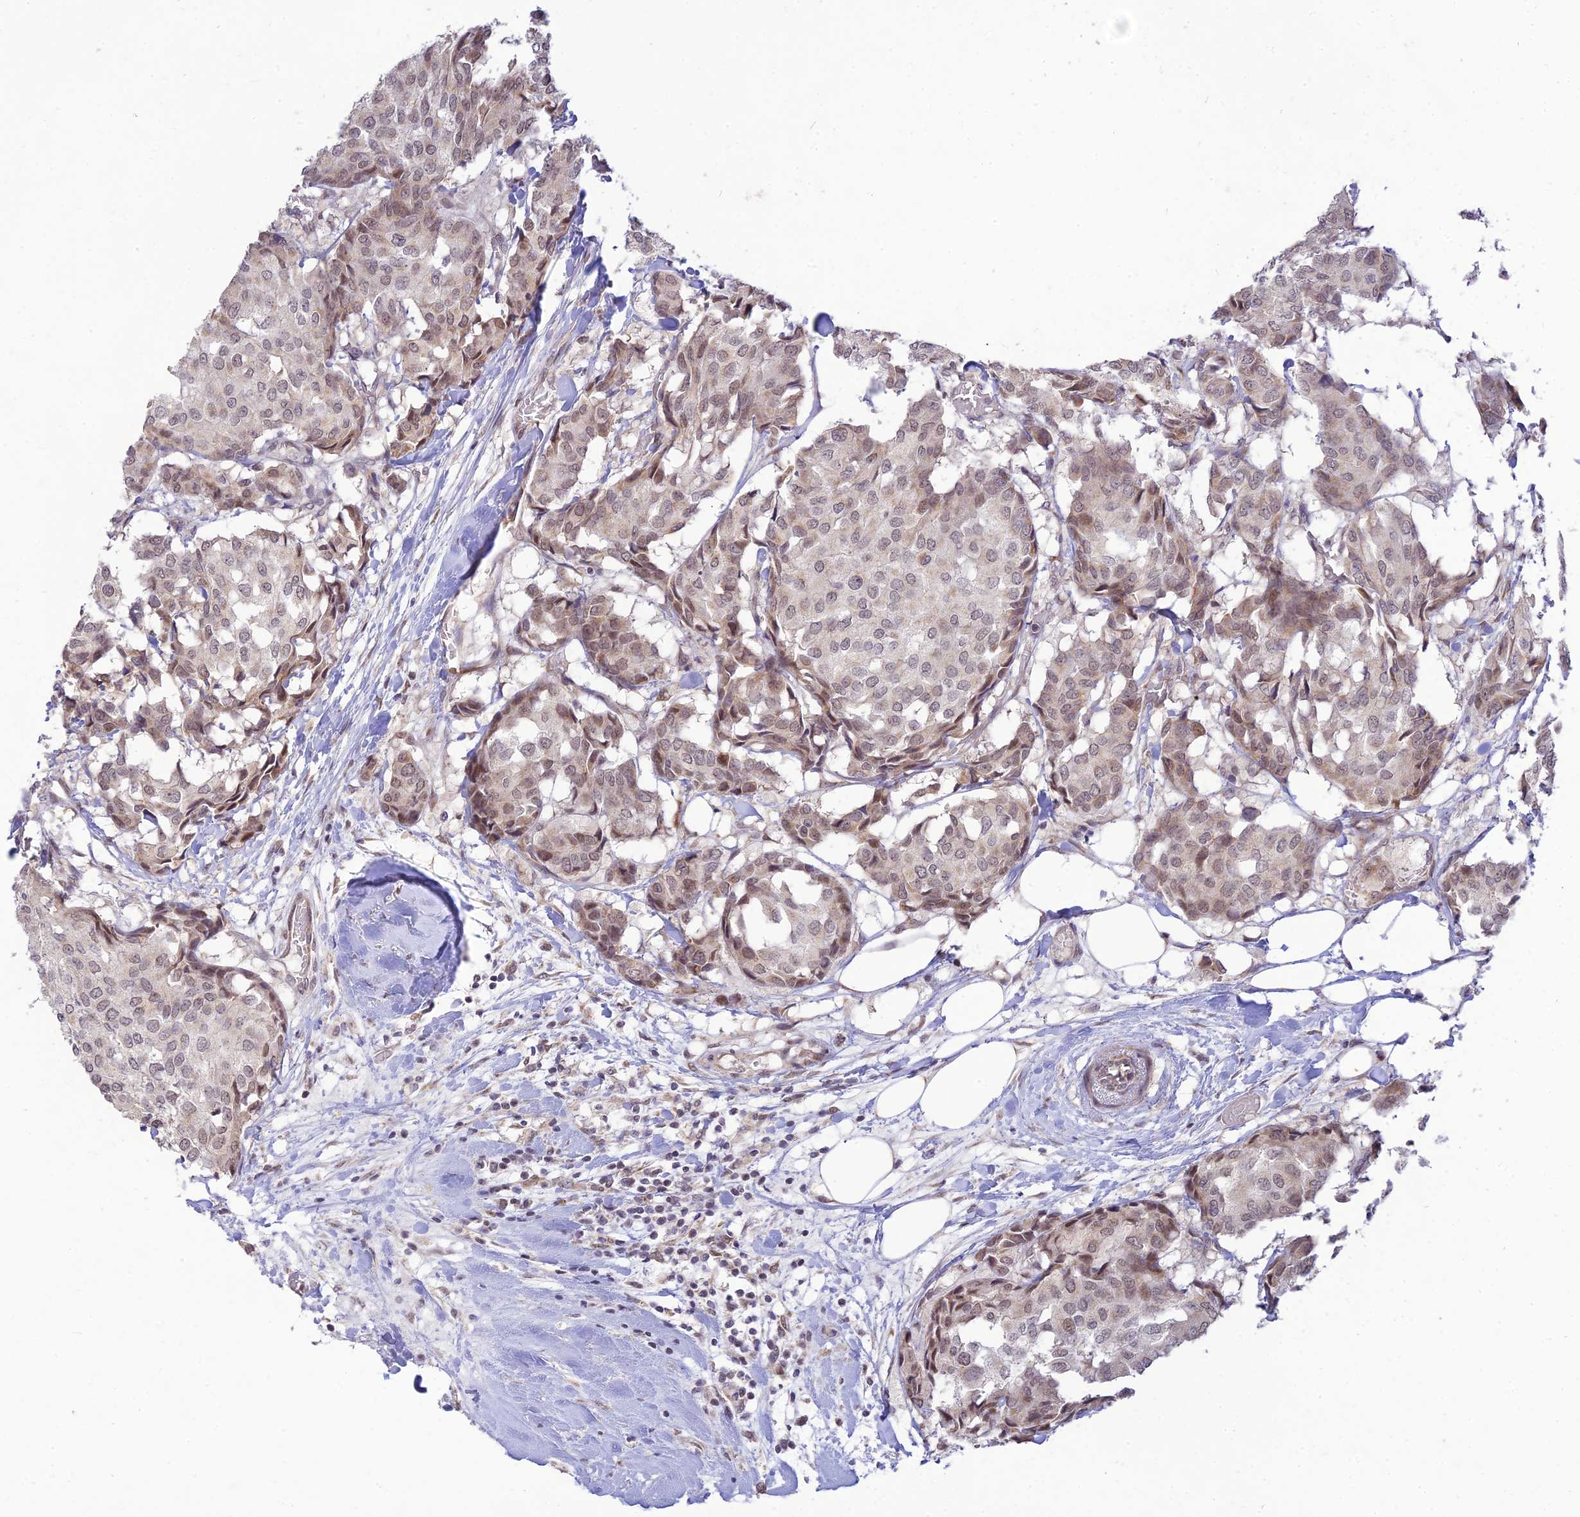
{"staining": {"intensity": "weak", "quantity": ">75%", "location": "nuclear"}, "tissue": "breast cancer", "cell_type": "Tumor cells", "image_type": "cancer", "snomed": [{"axis": "morphology", "description": "Duct carcinoma"}, {"axis": "topography", "description": "Breast"}], "caption": "The micrograph reveals a brown stain indicating the presence of a protein in the nuclear of tumor cells in breast cancer. (DAB IHC with brightfield microscopy, high magnification).", "gene": "MICOS13", "patient": {"sex": "female", "age": 75}}